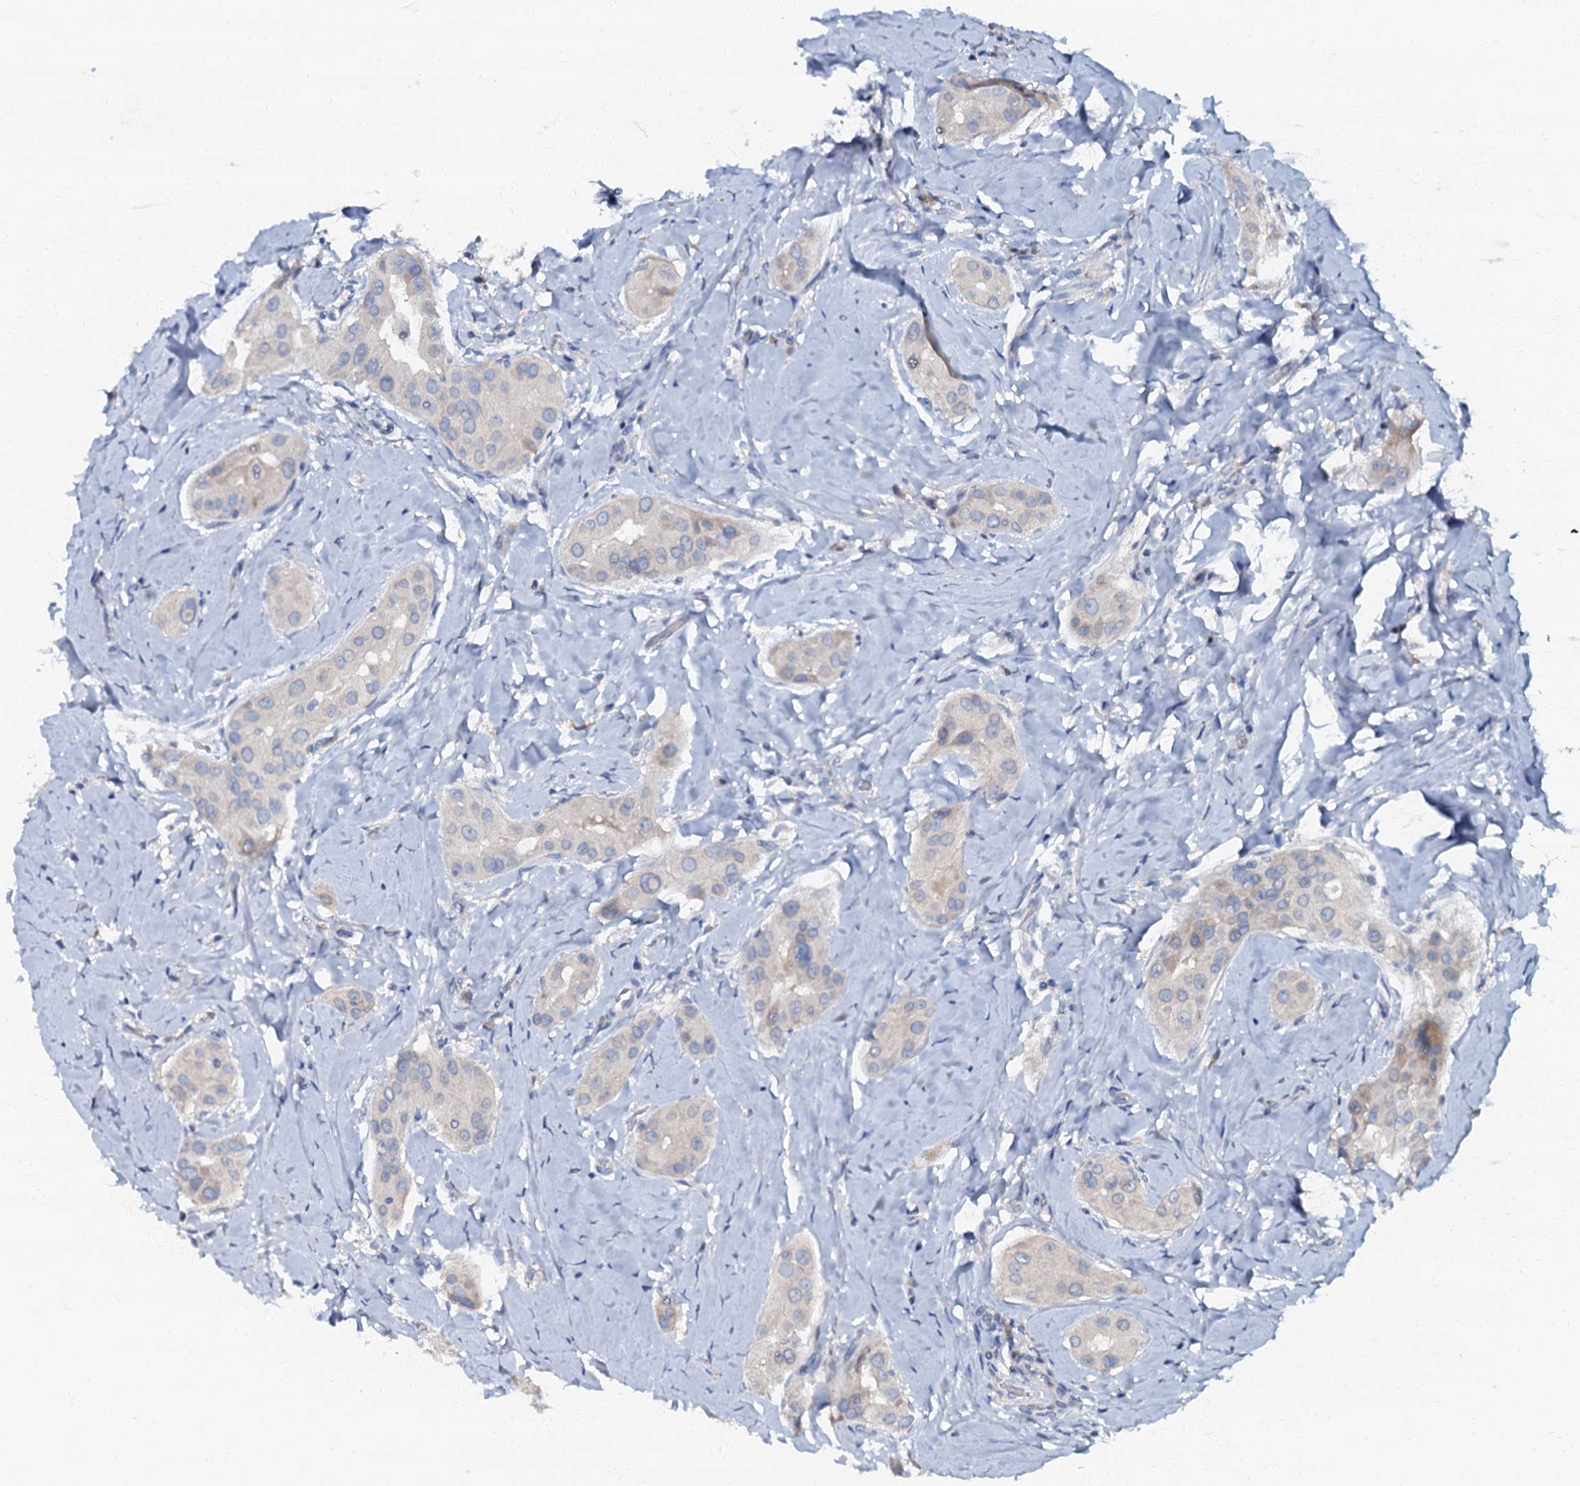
{"staining": {"intensity": "negative", "quantity": "none", "location": "none"}, "tissue": "thyroid cancer", "cell_type": "Tumor cells", "image_type": "cancer", "snomed": [{"axis": "morphology", "description": "Papillary adenocarcinoma, NOS"}, {"axis": "topography", "description": "Thyroid gland"}], "caption": "Tumor cells show no significant staining in thyroid papillary adenocarcinoma.", "gene": "OLAH", "patient": {"sex": "male", "age": 33}}